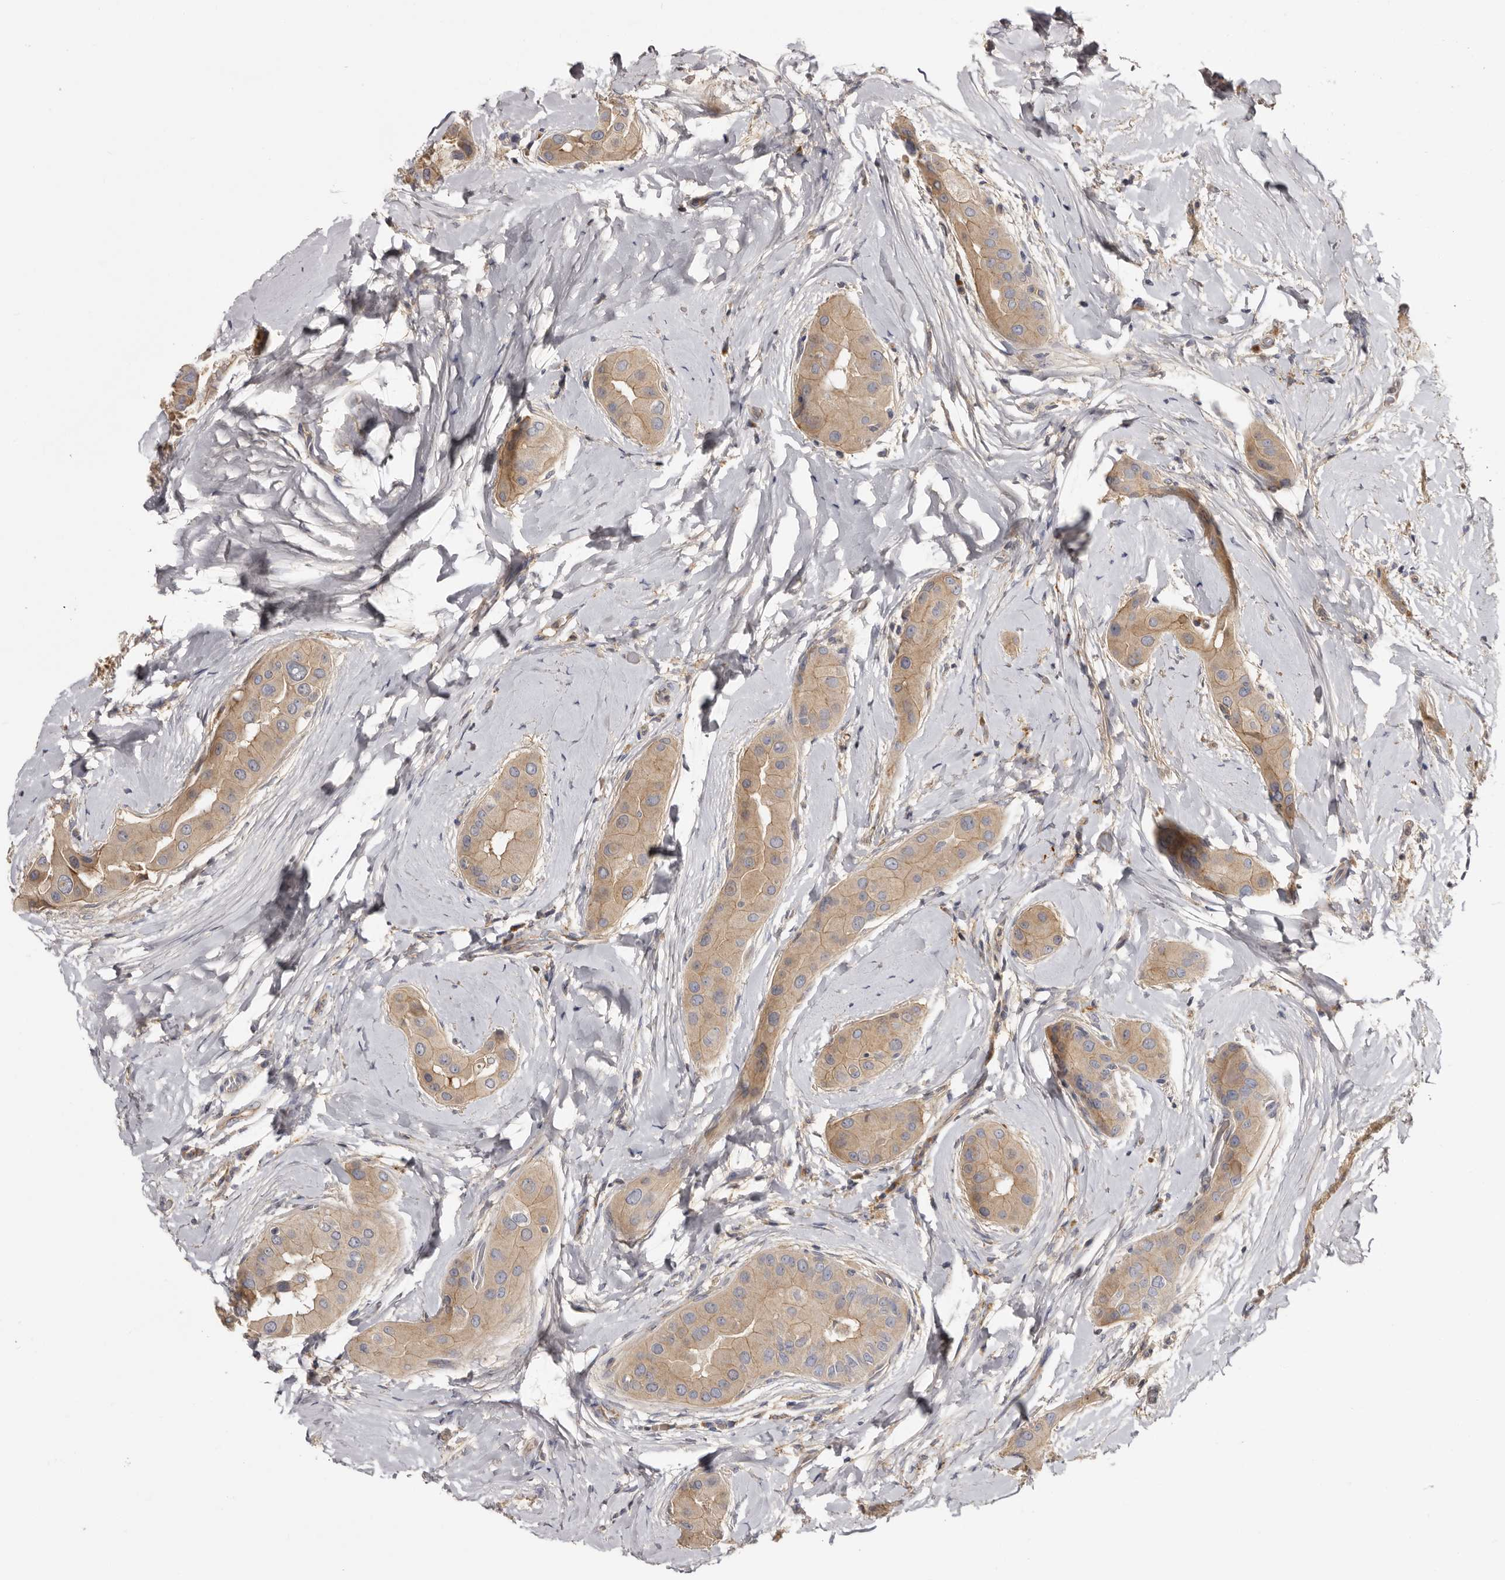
{"staining": {"intensity": "moderate", "quantity": ">75%", "location": "cytoplasmic/membranous"}, "tissue": "thyroid cancer", "cell_type": "Tumor cells", "image_type": "cancer", "snomed": [{"axis": "morphology", "description": "Papillary adenocarcinoma, NOS"}, {"axis": "topography", "description": "Thyroid gland"}], "caption": "Tumor cells exhibit medium levels of moderate cytoplasmic/membranous positivity in about >75% of cells in human thyroid cancer (papillary adenocarcinoma).", "gene": "INKA2", "patient": {"sex": "male", "age": 33}}